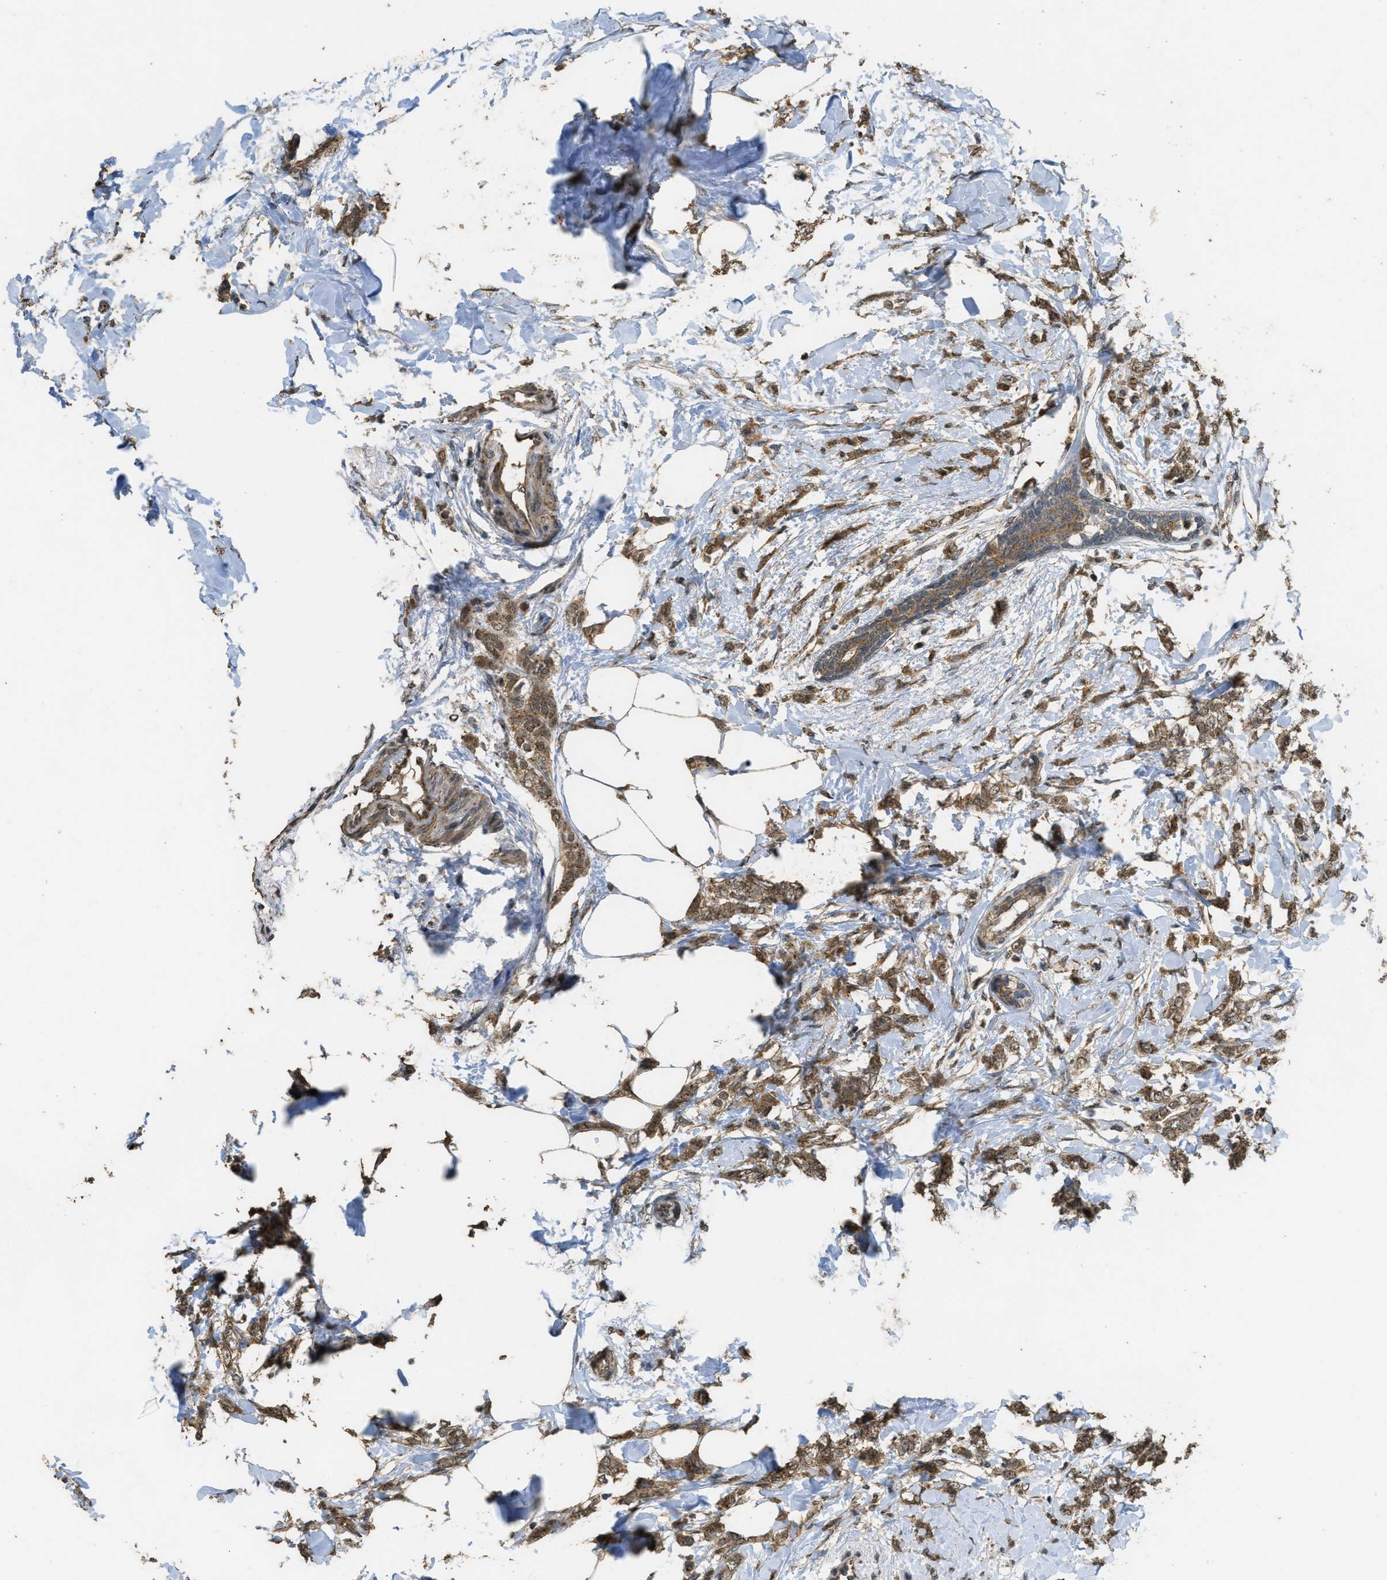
{"staining": {"intensity": "moderate", "quantity": ">75%", "location": "cytoplasmic/membranous"}, "tissue": "breast cancer", "cell_type": "Tumor cells", "image_type": "cancer", "snomed": [{"axis": "morphology", "description": "Lobular carcinoma, in situ"}, {"axis": "morphology", "description": "Lobular carcinoma"}, {"axis": "topography", "description": "Breast"}], "caption": "DAB immunohistochemical staining of lobular carcinoma in situ (breast) demonstrates moderate cytoplasmic/membranous protein positivity in about >75% of tumor cells. Nuclei are stained in blue.", "gene": "CTPS1", "patient": {"sex": "female", "age": 41}}